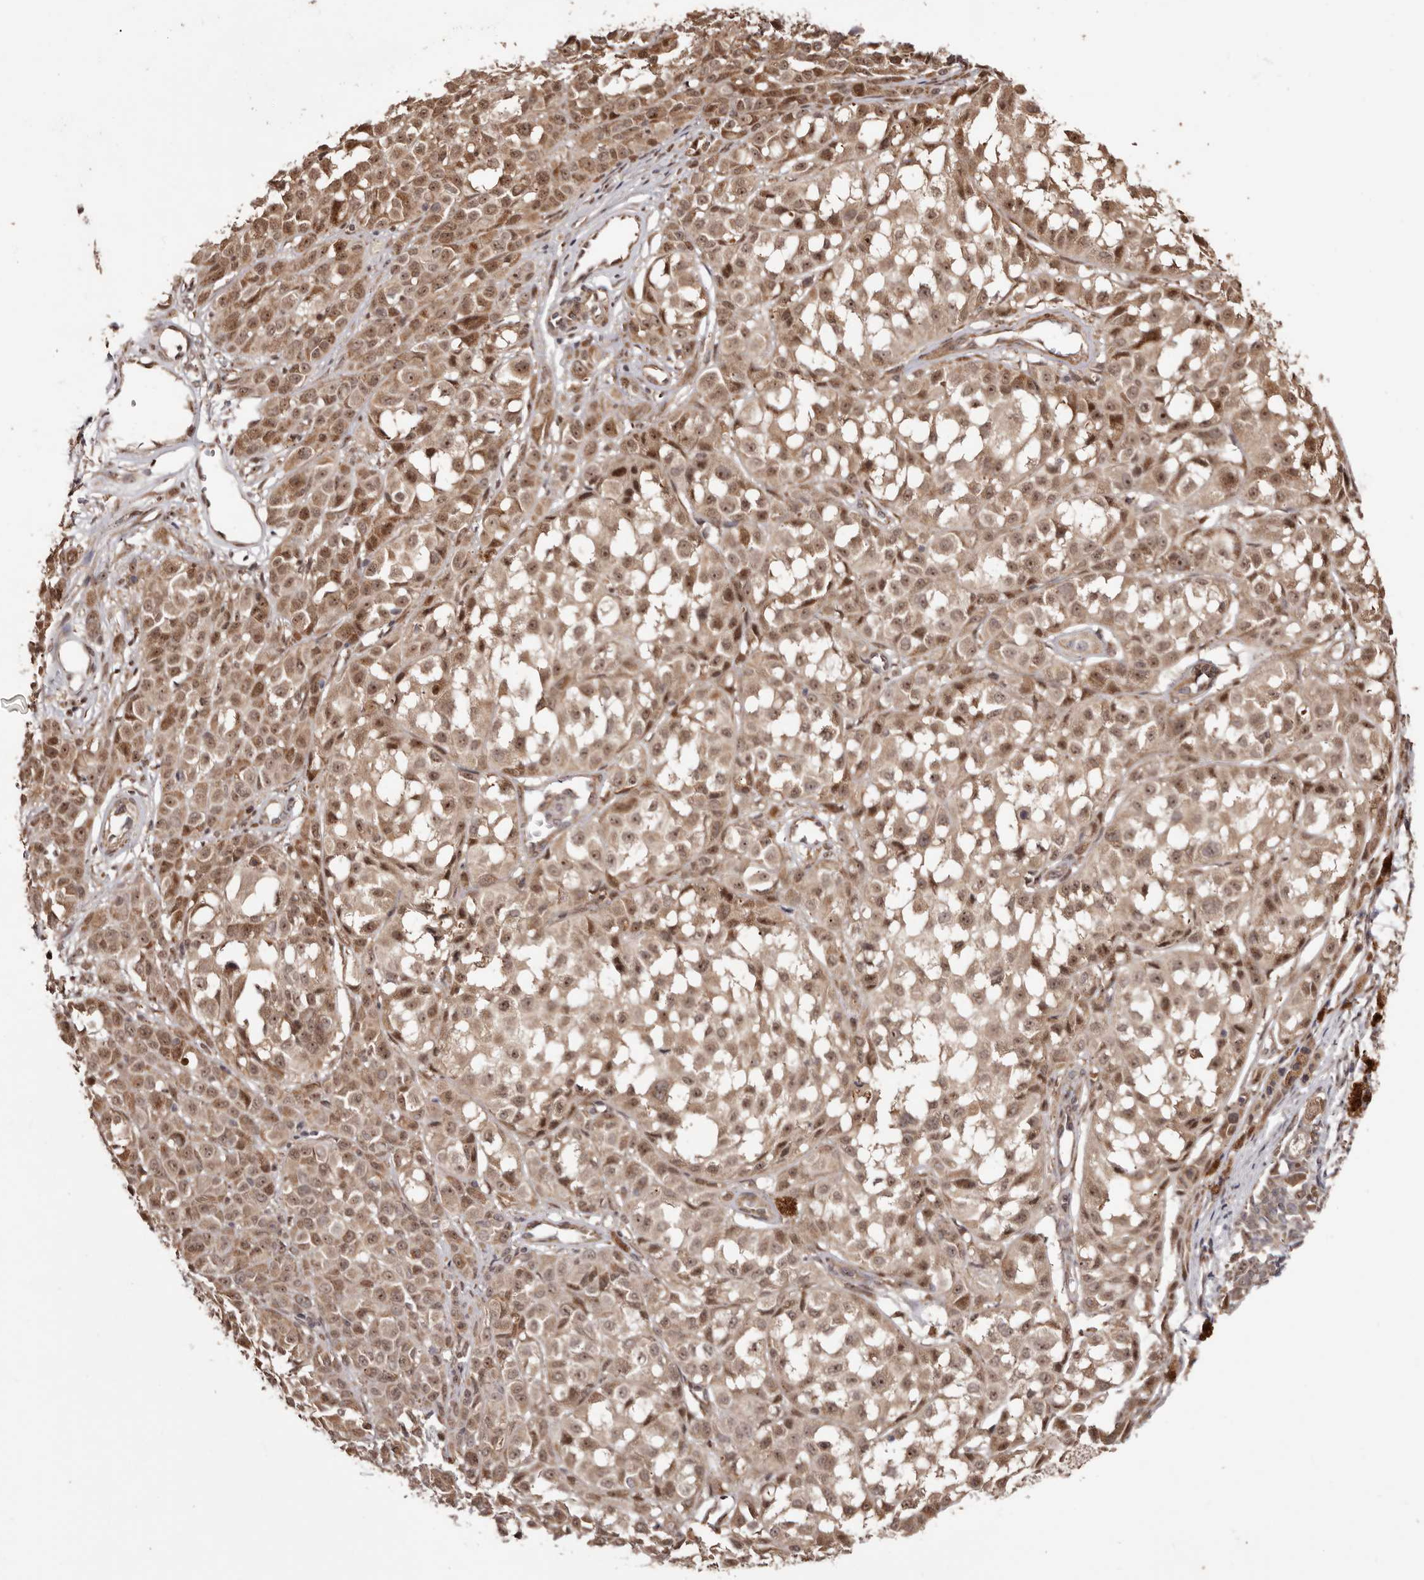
{"staining": {"intensity": "moderate", "quantity": ">75%", "location": "cytoplasmic/membranous,nuclear"}, "tissue": "melanoma", "cell_type": "Tumor cells", "image_type": "cancer", "snomed": [{"axis": "morphology", "description": "Malignant melanoma, NOS"}, {"axis": "topography", "description": "Skin of leg"}], "caption": "Immunohistochemistry of melanoma shows medium levels of moderate cytoplasmic/membranous and nuclear positivity in approximately >75% of tumor cells. Using DAB (brown) and hematoxylin (blue) stains, captured at high magnification using brightfield microscopy.", "gene": "ZCCHC7", "patient": {"sex": "female", "age": 72}}